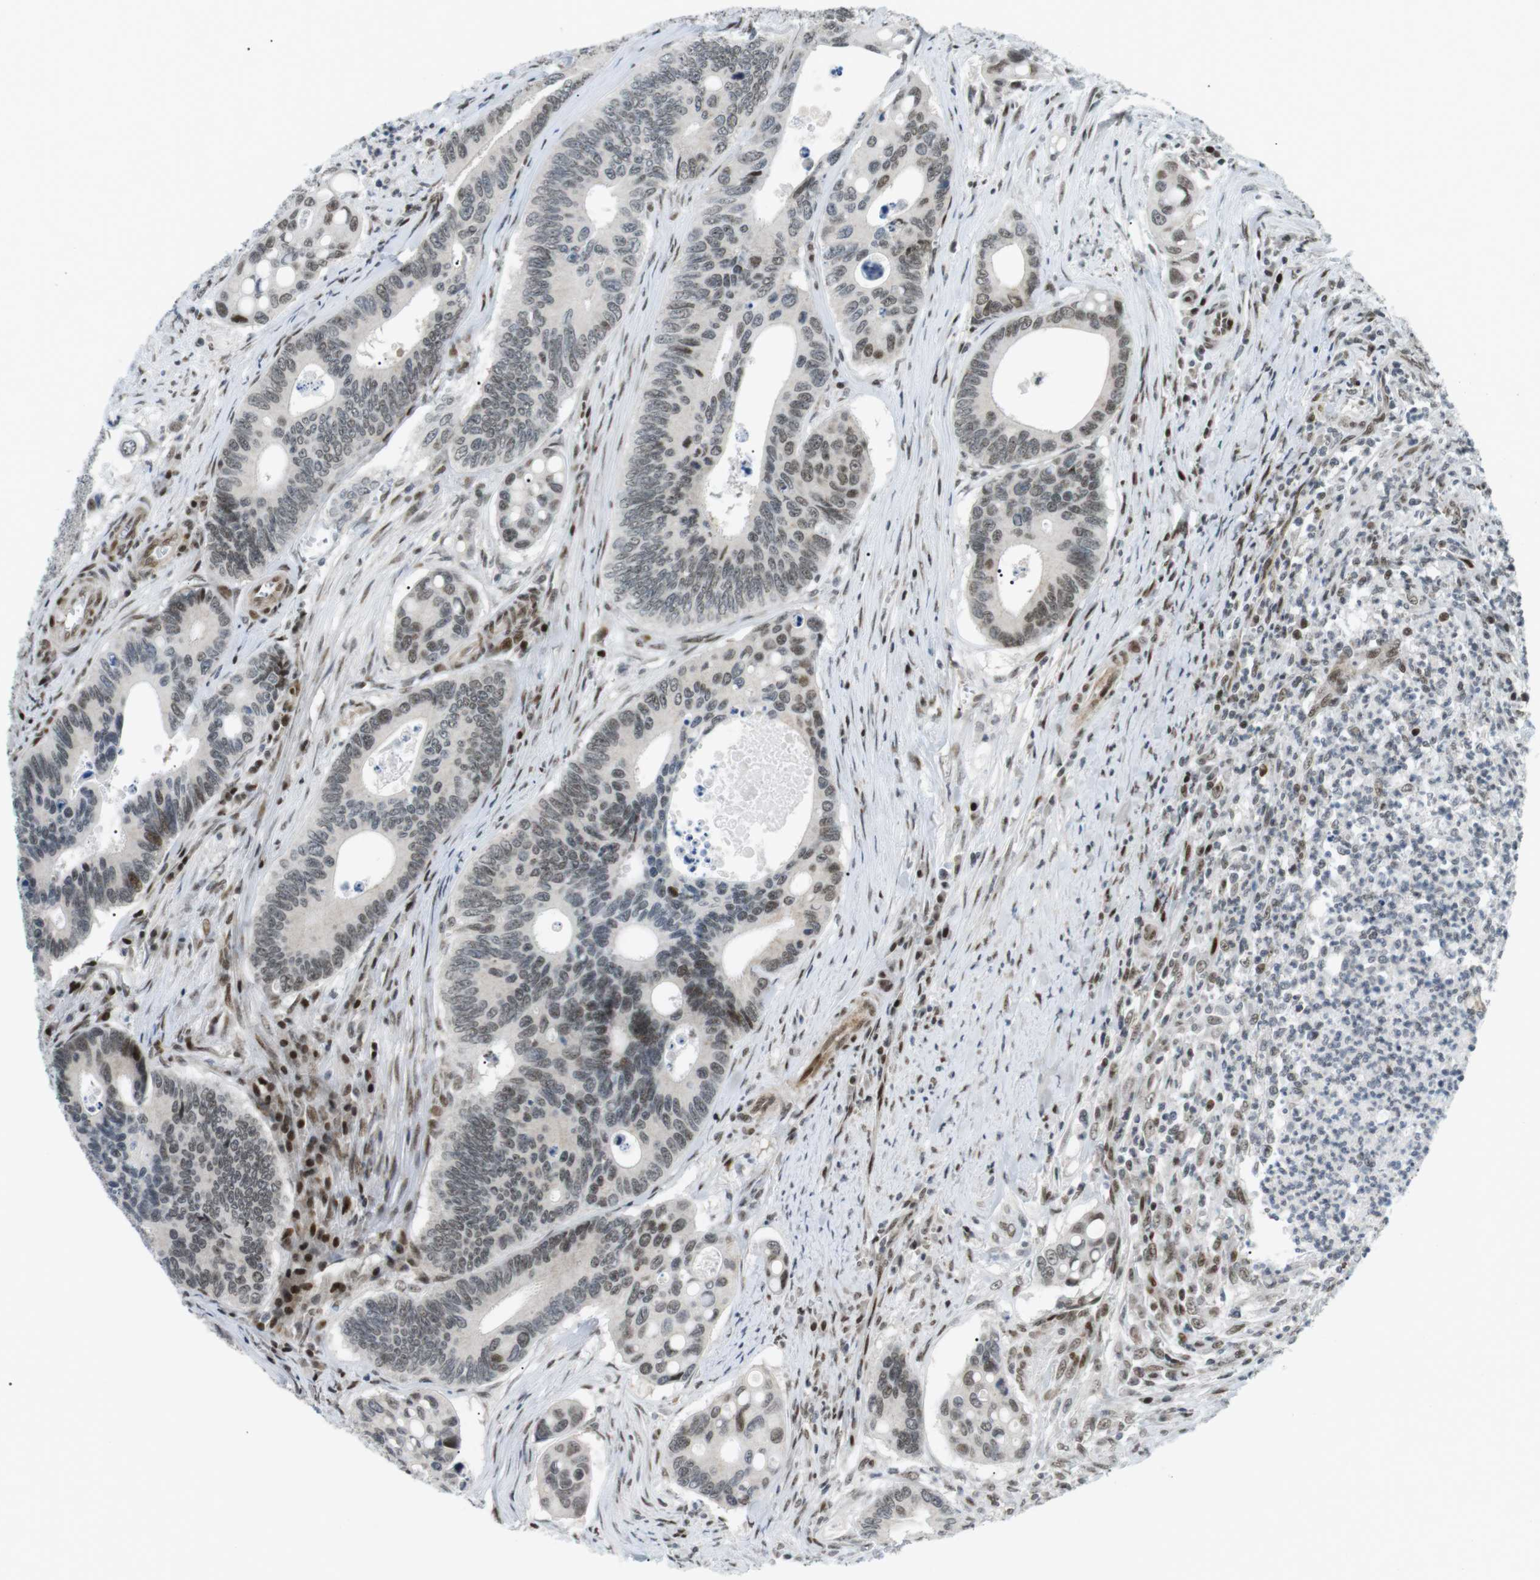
{"staining": {"intensity": "moderate", "quantity": "<25%", "location": "nuclear"}, "tissue": "colorectal cancer", "cell_type": "Tumor cells", "image_type": "cancer", "snomed": [{"axis": "morphology", "description": "Inflammation, NOS"}, {"axis": "morphology", "description": "Adenocarcinoma, NOS"}, {"axis": "topography", "description": "Colon"}], "caption": "Immunohistochemistry (IHC) histopathology image of neoplastic tissue: adenocarcinoma (colorectal) stained using IHC exhibits low levels of moderate protein expression localized specifically in the nuclear of tumor cells, appearing as a nuclear brown color.", "gene": "CDC27", "patient": {"sex": "male", "age": 72}}